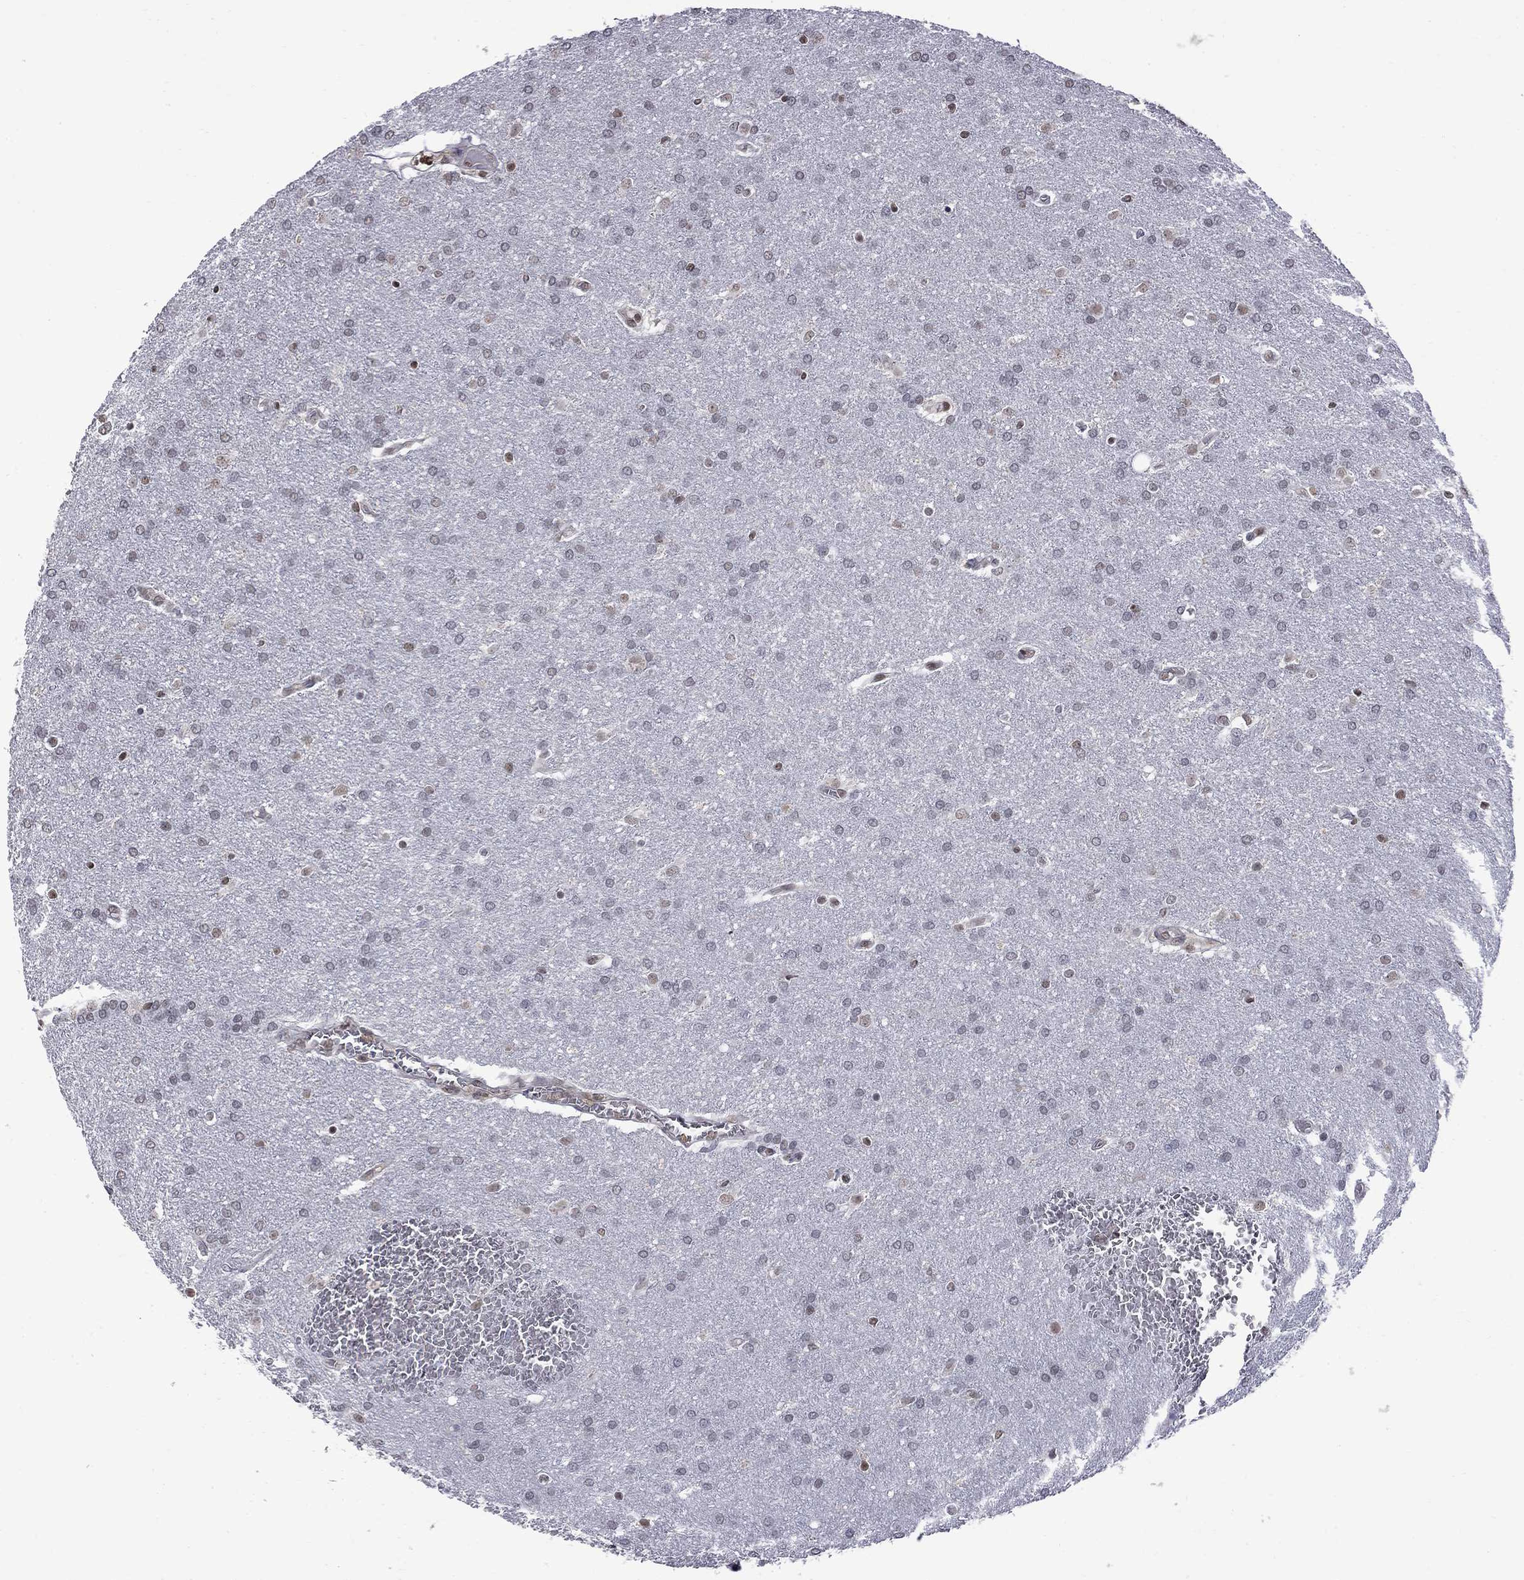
{"staining": {"intensity": "moderate", "quantity": "<25%", "location": "nuclear"}, "tissue": "glioma", "cell_type": "Tumor cells", "image_type": "cancer", "snomed": [{"axis": "morphology", "description": "Glioma, malignant, Low grade"}, {"axis": "topography", "description": "Brain"}], "caption": "Immunohistochemistry photomicrograph of human glioma stained for a protein (brown), which exhibits low levels of moderate nuclear expression in approximately <25% of tumor cells.", "gene": "RFWD3", "patient": {"sex": "female", "age": 32}}